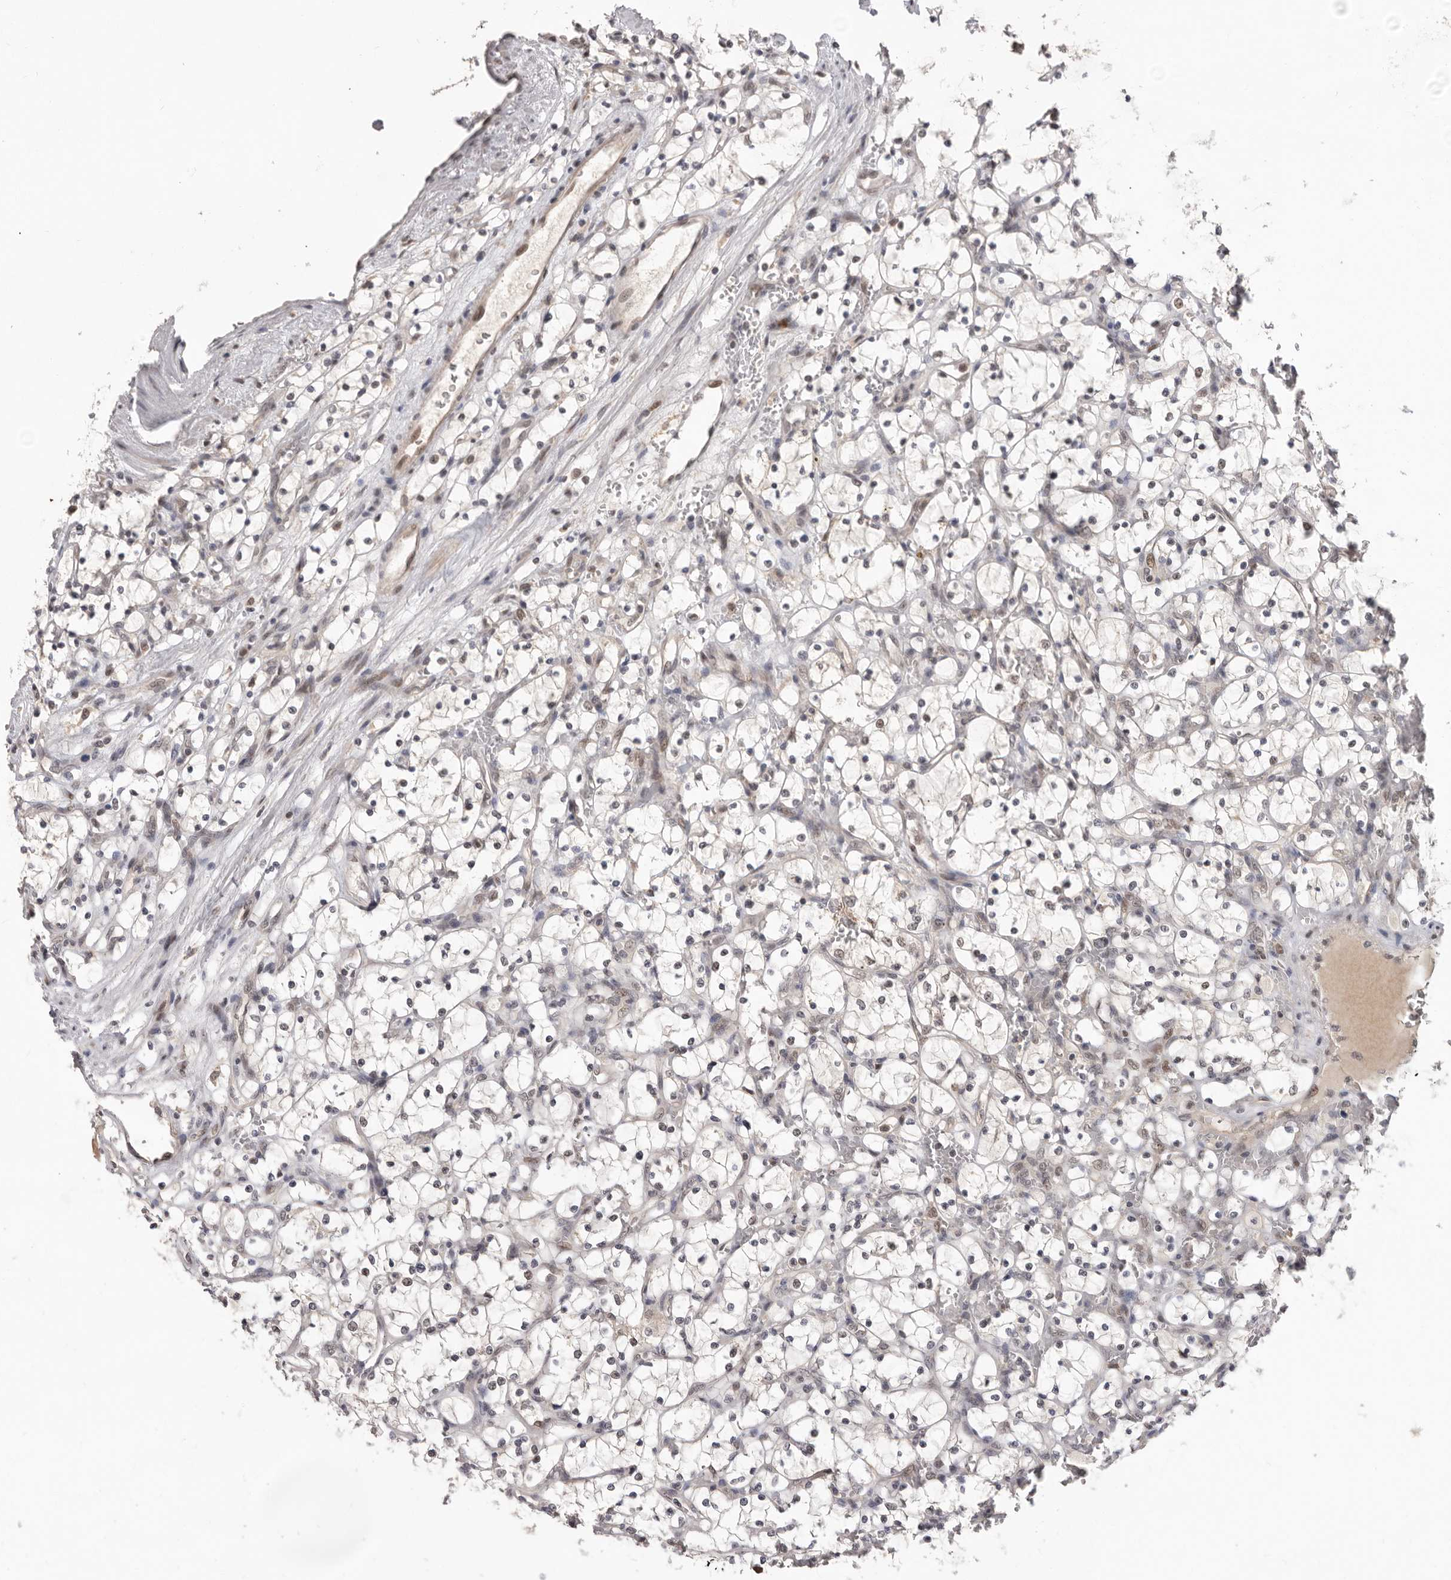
{"staining": {"intensity": "negative", "quantity": "none", "location": "none"}, "tissue": "renal cancer", "cell_type": "Tumor cells", "image_type": "cancer", "snomed": [{"axis": "morphology", "description": "Adenocarcinoma, NOS"}, {"axis": "topography", "description": "Kidney"}], "caption": "This is an immunohistochemistry photomicrograph of adenocarcinoma (renal). There is no expression in tumor cells.", "gene": "BRCA2", "patient": {"sex": "female", "age": 69}}